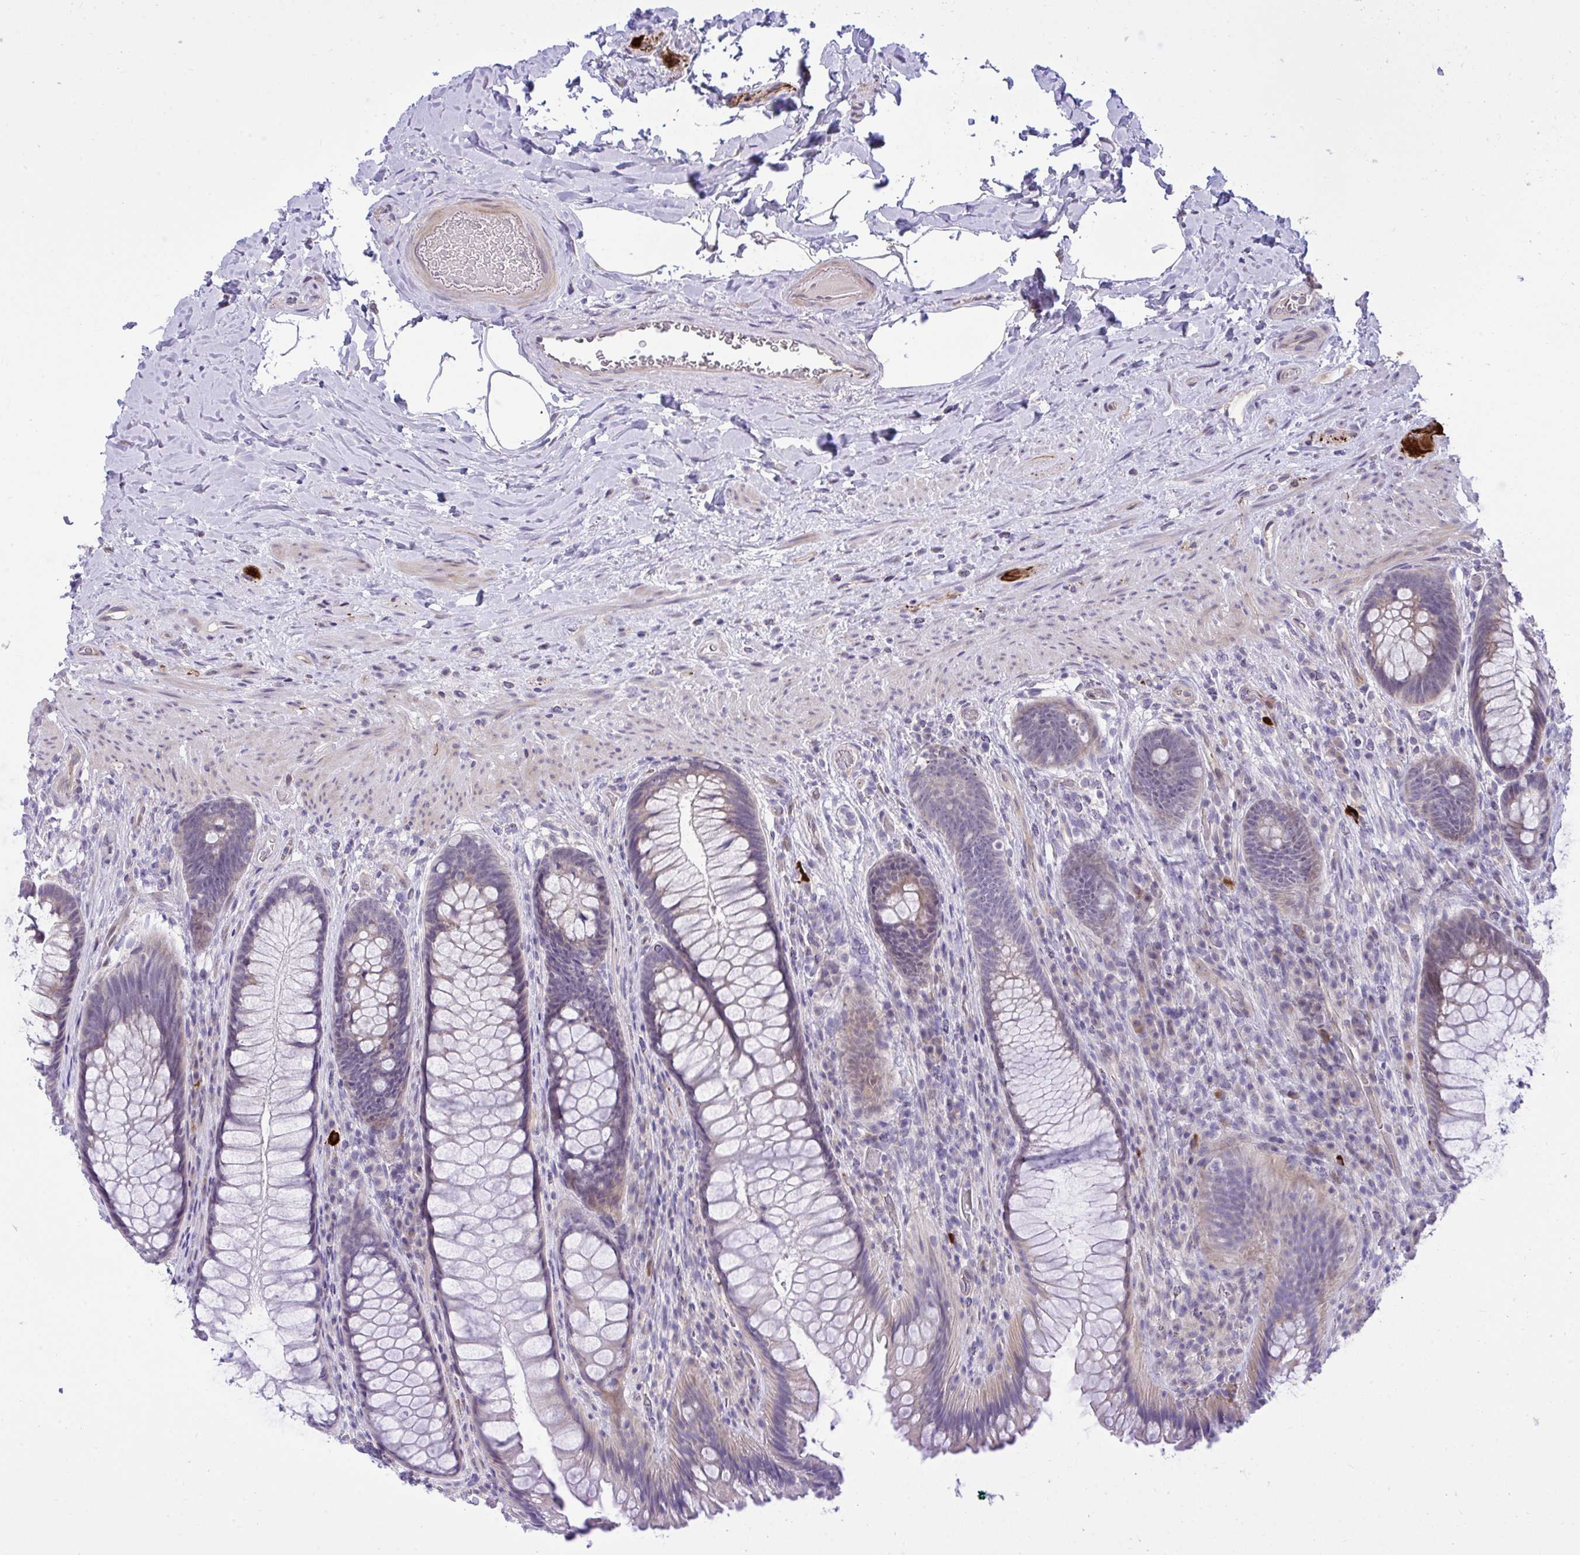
{"staining": {"intensity": "weak", "quantity": "25%-75%", "location": "cytoplasmic/membranous"}, "tissue": "rectum", "cell_type": "Glandular cells", "image_type": "normal", "snomed": [{"axis": "morphology", "description": "Normal tissue, NOS"}, {"axis": "topography", "description": "Rectum"}], "caption": "Immunohistochemistry (DAB (3,3'-diaminobenzidine)) staining of unremarkable human rectum reveals weak cytoplasmic/membranous protein positivity in about 25%-75% of glandular cells.", "gene": "HMBOX1", "patient": {"sex": "male", "age": 53}}